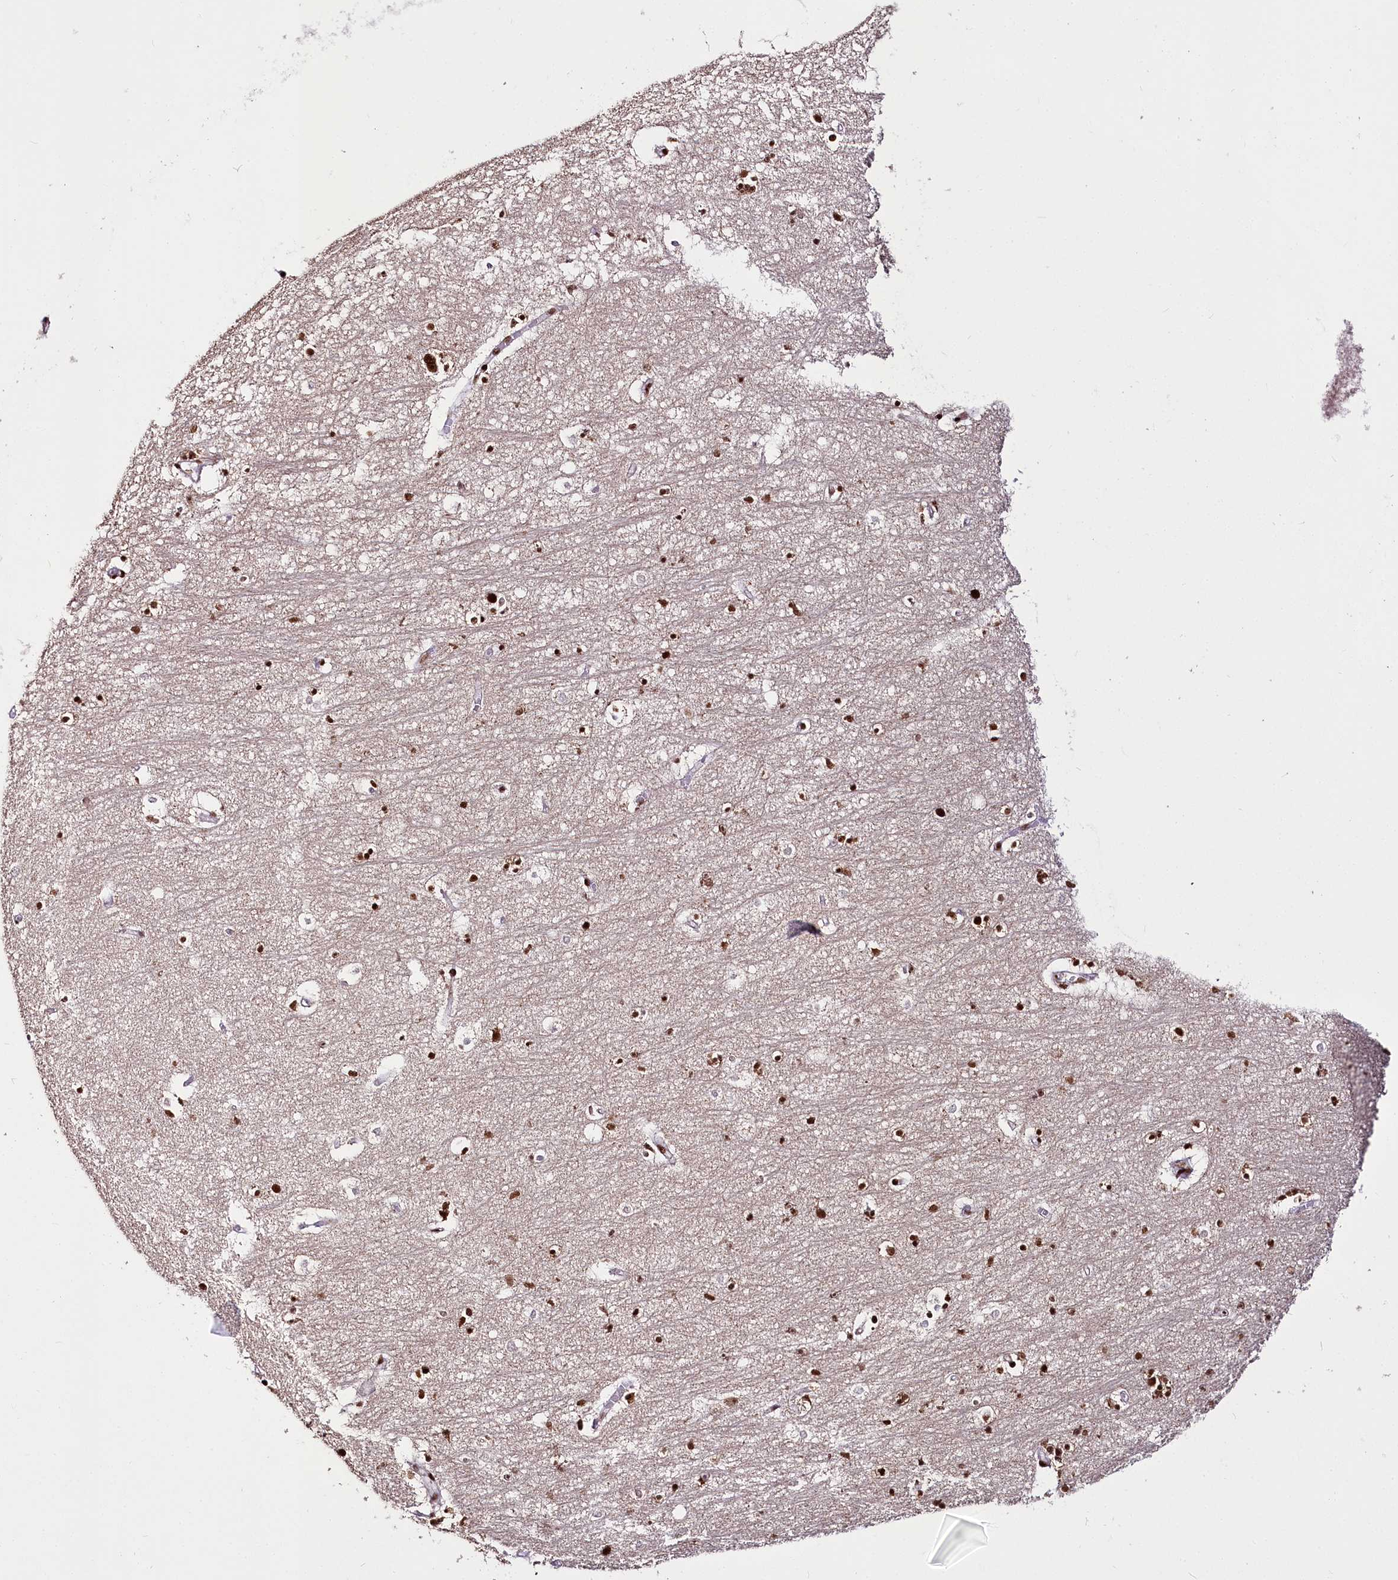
{"staining": {"intensity": "strong", "quantity": ">75%", "location": "nuclear"}, "tissue": "hippocampus", "cell_type": "Glial cells", "image_type": "normal", "snomed": [{"axis": "morphology", "description": "Normal tissue, NOS"}, {"axis": "topography", "description": "Hippocampus"}], "caption": "A high amount of strong nuclear positivity is seen in about >75% of glial cells in benign hippocampus.", "gene": "SMARCE1", "patient": {"sex": "female", "age": 64}}